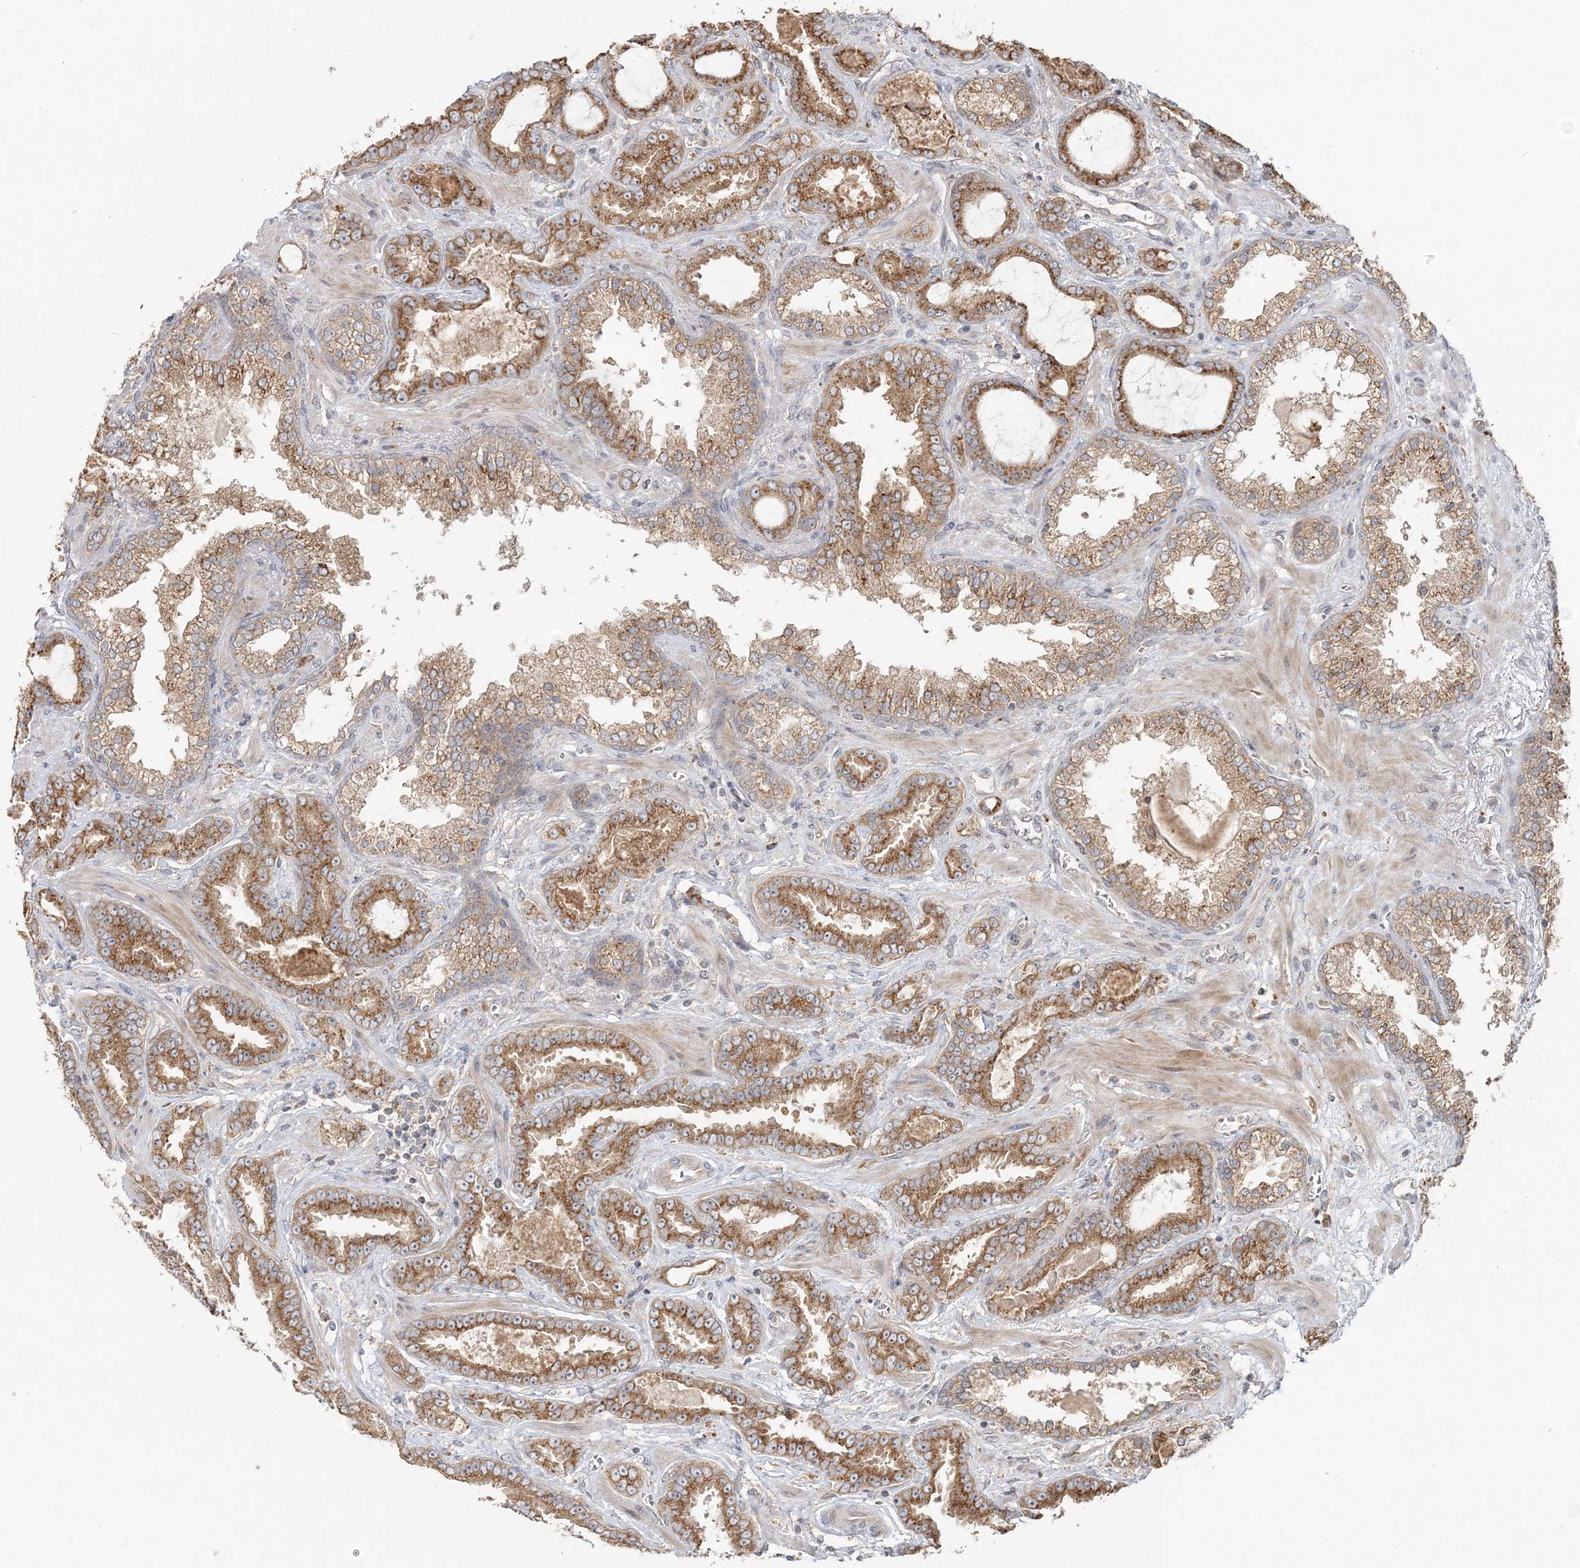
{"staining": {"intensity": "strong", "quantity": ">75%", "location": "cytoplasmic/membranous"}, "tissue": "prostate cancer", "cell_type": "Tumor cells", "image_type": "cancer", "snomed": [{"axis": "morphology", "description": "Adenocarcinoma, Low grade"}, {"axis": "topography", "description": "Prostate"}], "caption": "Immunohistochemical staining of adenocarcinoma (low-grade) (prostate) exhibits strong cytoplasmic/membranous protein staining in about >75% of tumor cells.", "gene": "RAB14", "patient": {"sex": "male", "age": 60}}